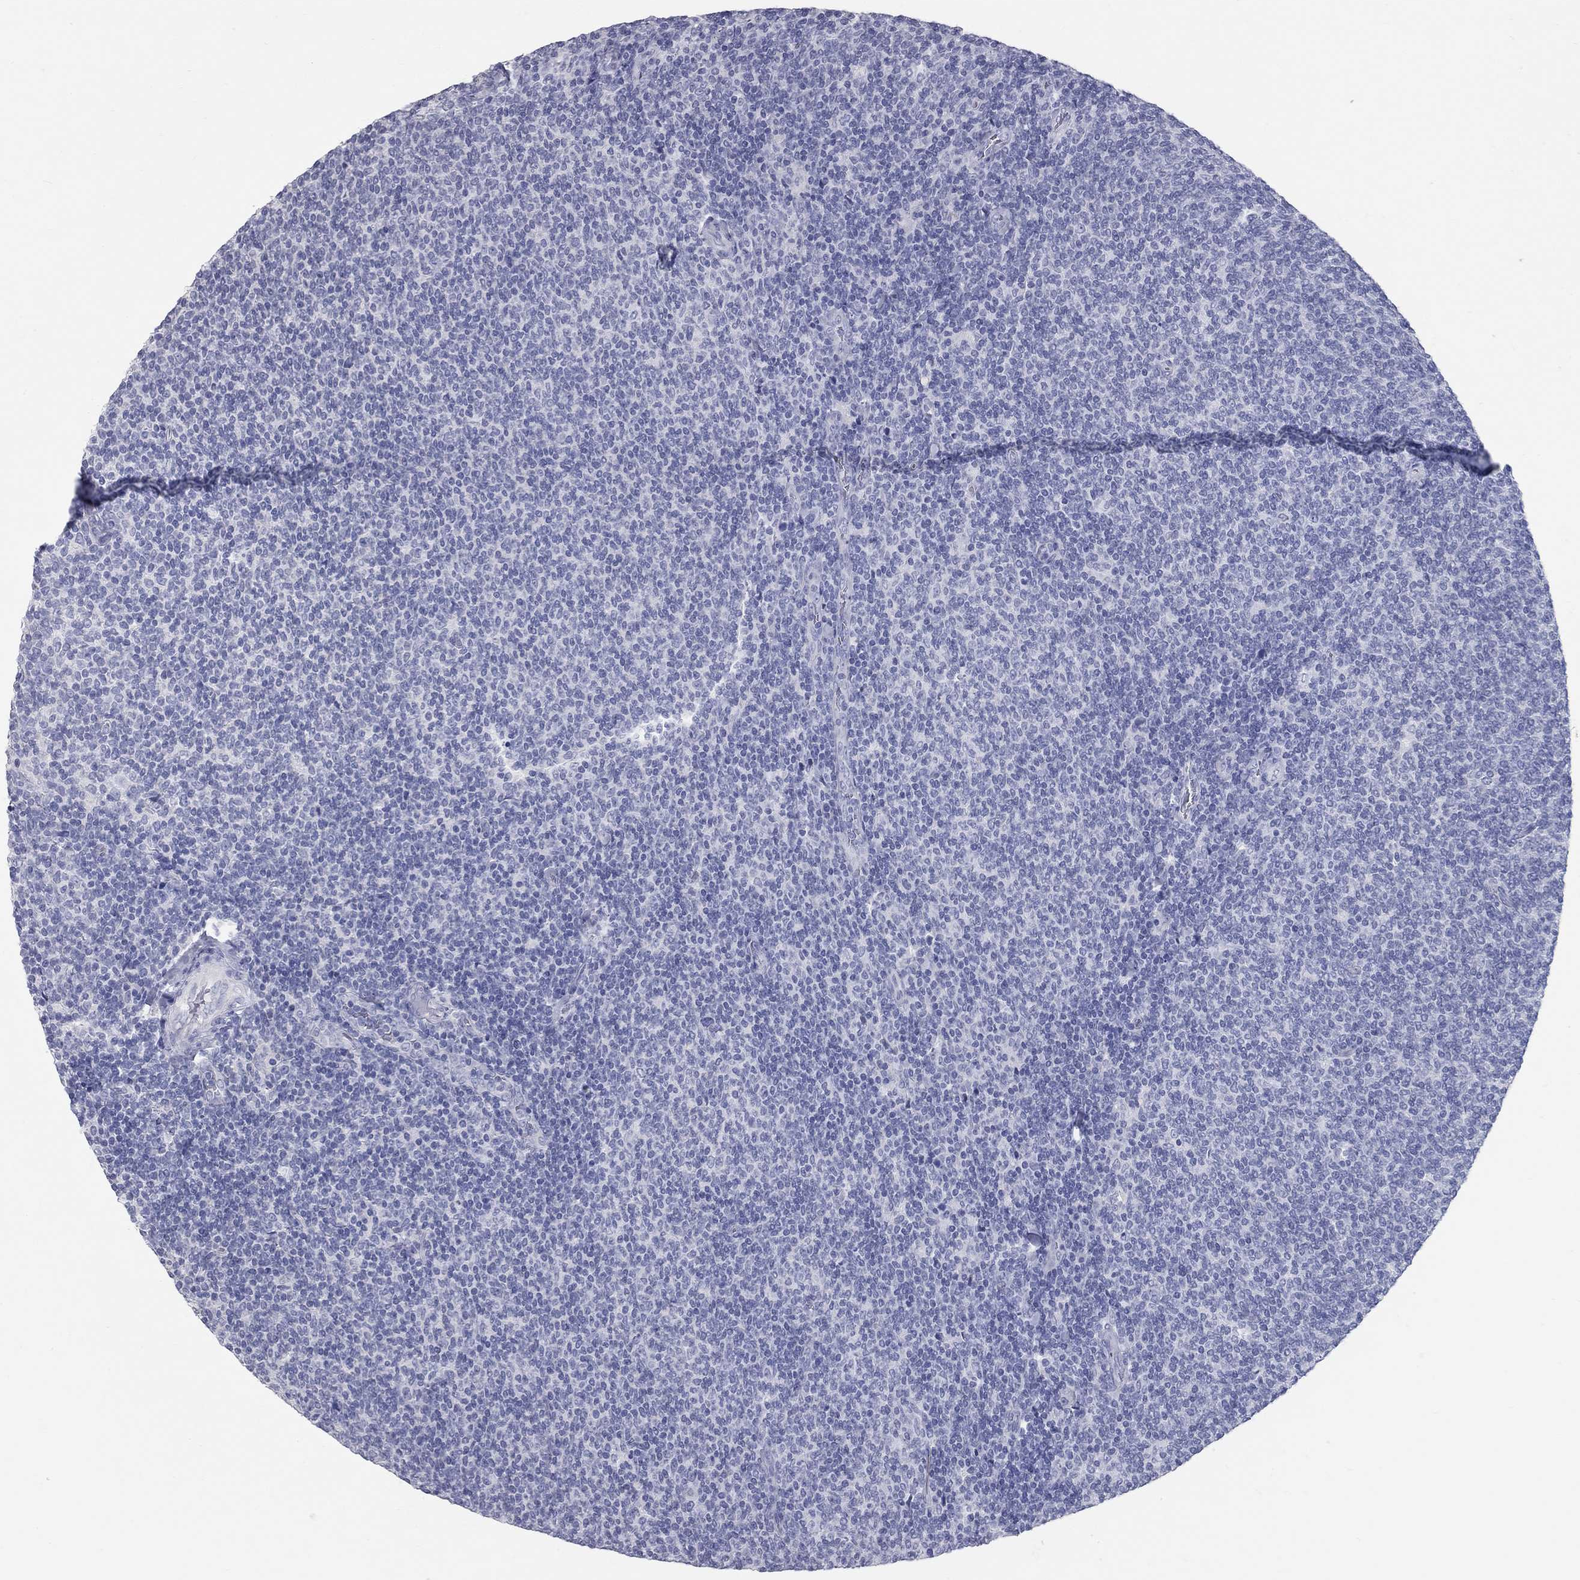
{"staining": {"intensity": "negative", "quantity": "none", "location": "none"}, "tissue": "lymphoma", "cell_type": "Tumor cells", "image_type": "cancer", "snomed": [{"axis": "morphology", "description": "Malignant lymphoma, non-Hodgkin's type, Low grade"}, {"axis": "topography", "description": "Lymph node"}], "caption": "Immunohistochemistry (IHC) photomicrograph of human malignant lymphoma, non-Hodgkin's type (low-grade) stained for a protein (brown), which exhibits no positivity in tumor cells.", "gene": "TAC1", "patient": {"sex": "male", "age": 52}}